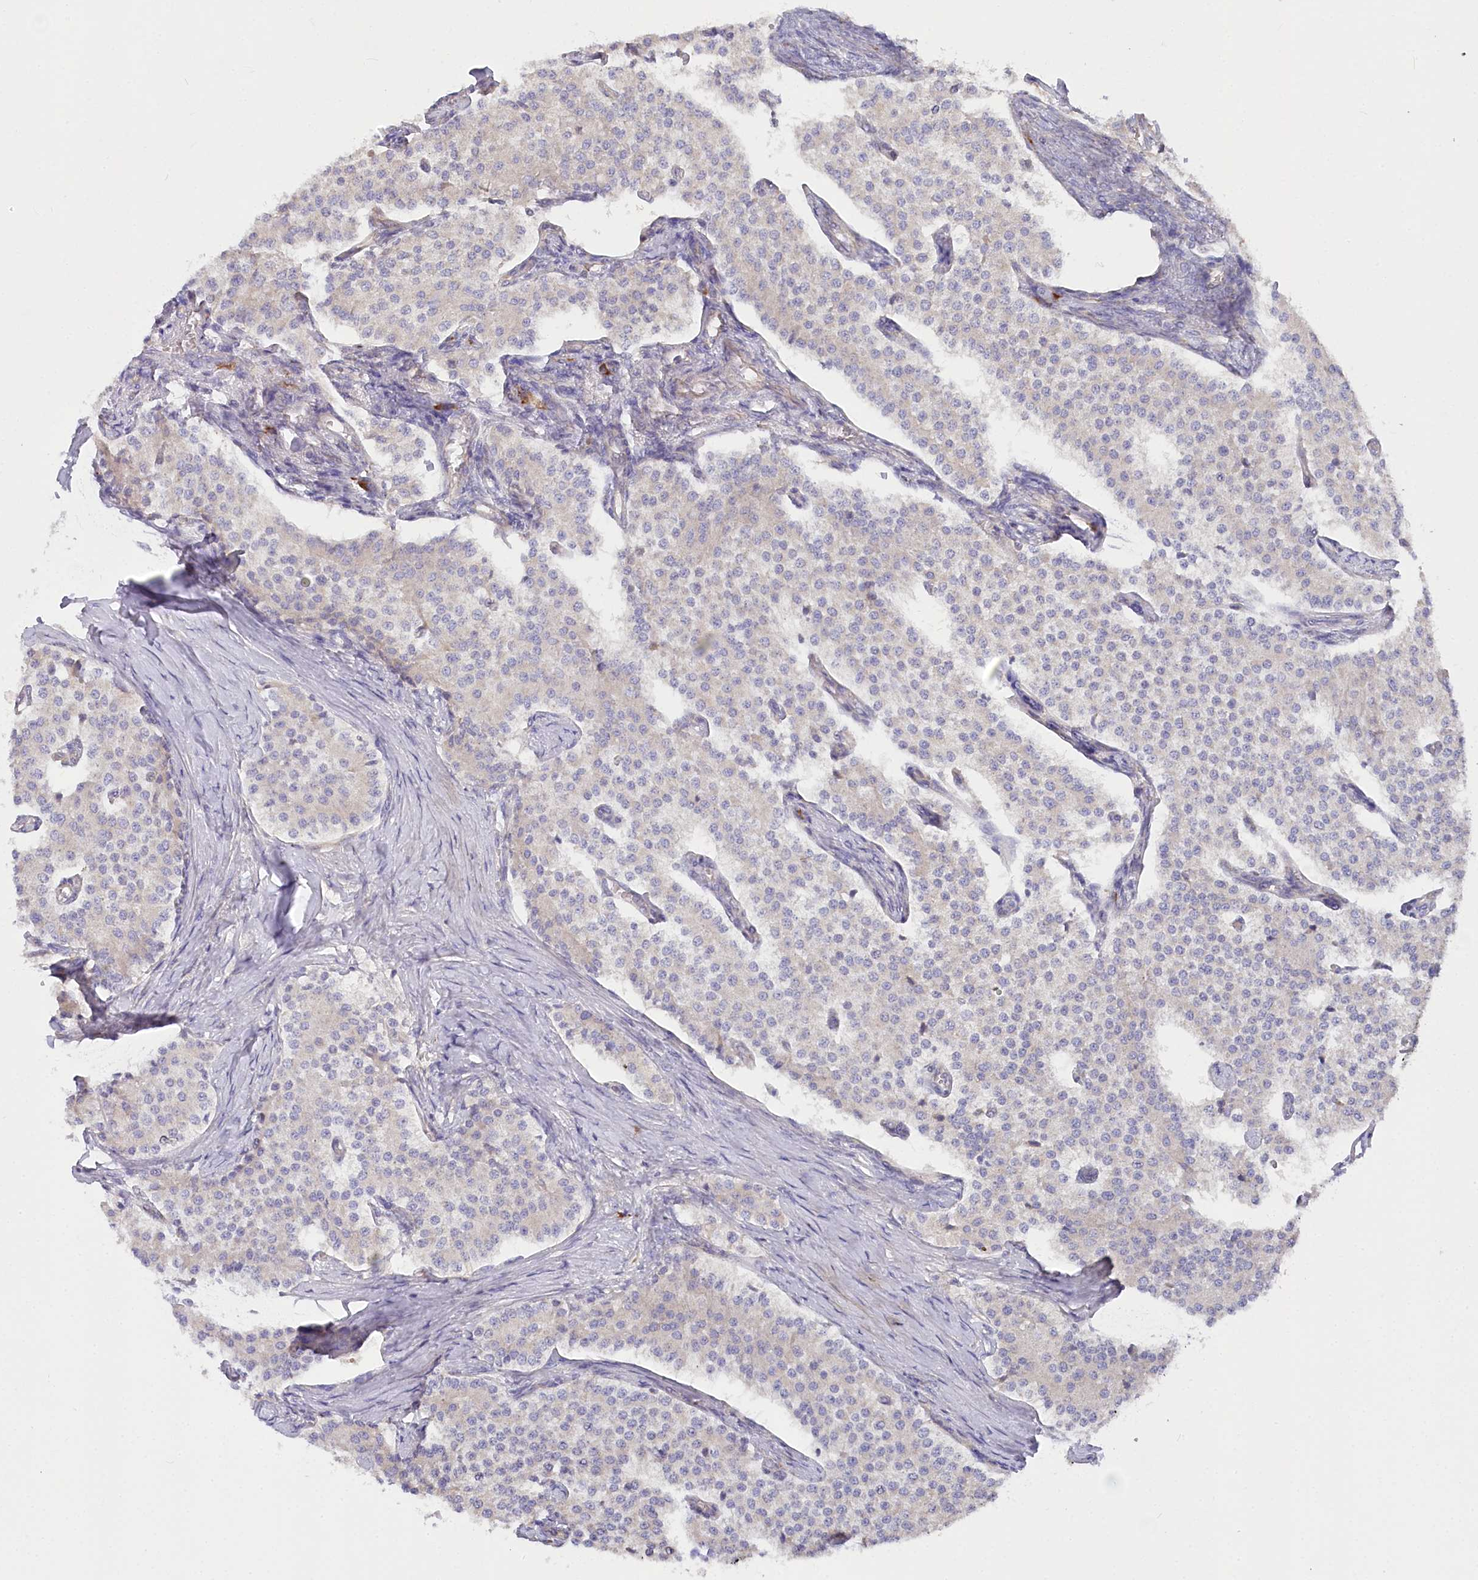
{"staining": {"intensity": "negative", "quantity": "none", "location": "none"}, "tissue": "carcinoid", "cell_type": "Tumor cells", "image_type": "cancer", "snomed": [{"axis": "morphology", "description": "Carcinoid, malignant, NOS"}, {"axis": "topography", "description": "Colon"}], "caption": "The immunohistochemistry histopathology image has no significant staining in tumor cells of malignant carcinoid tissue.", "gene": "POGLUT1", "patient": {"sex": "female", "age": 52}}